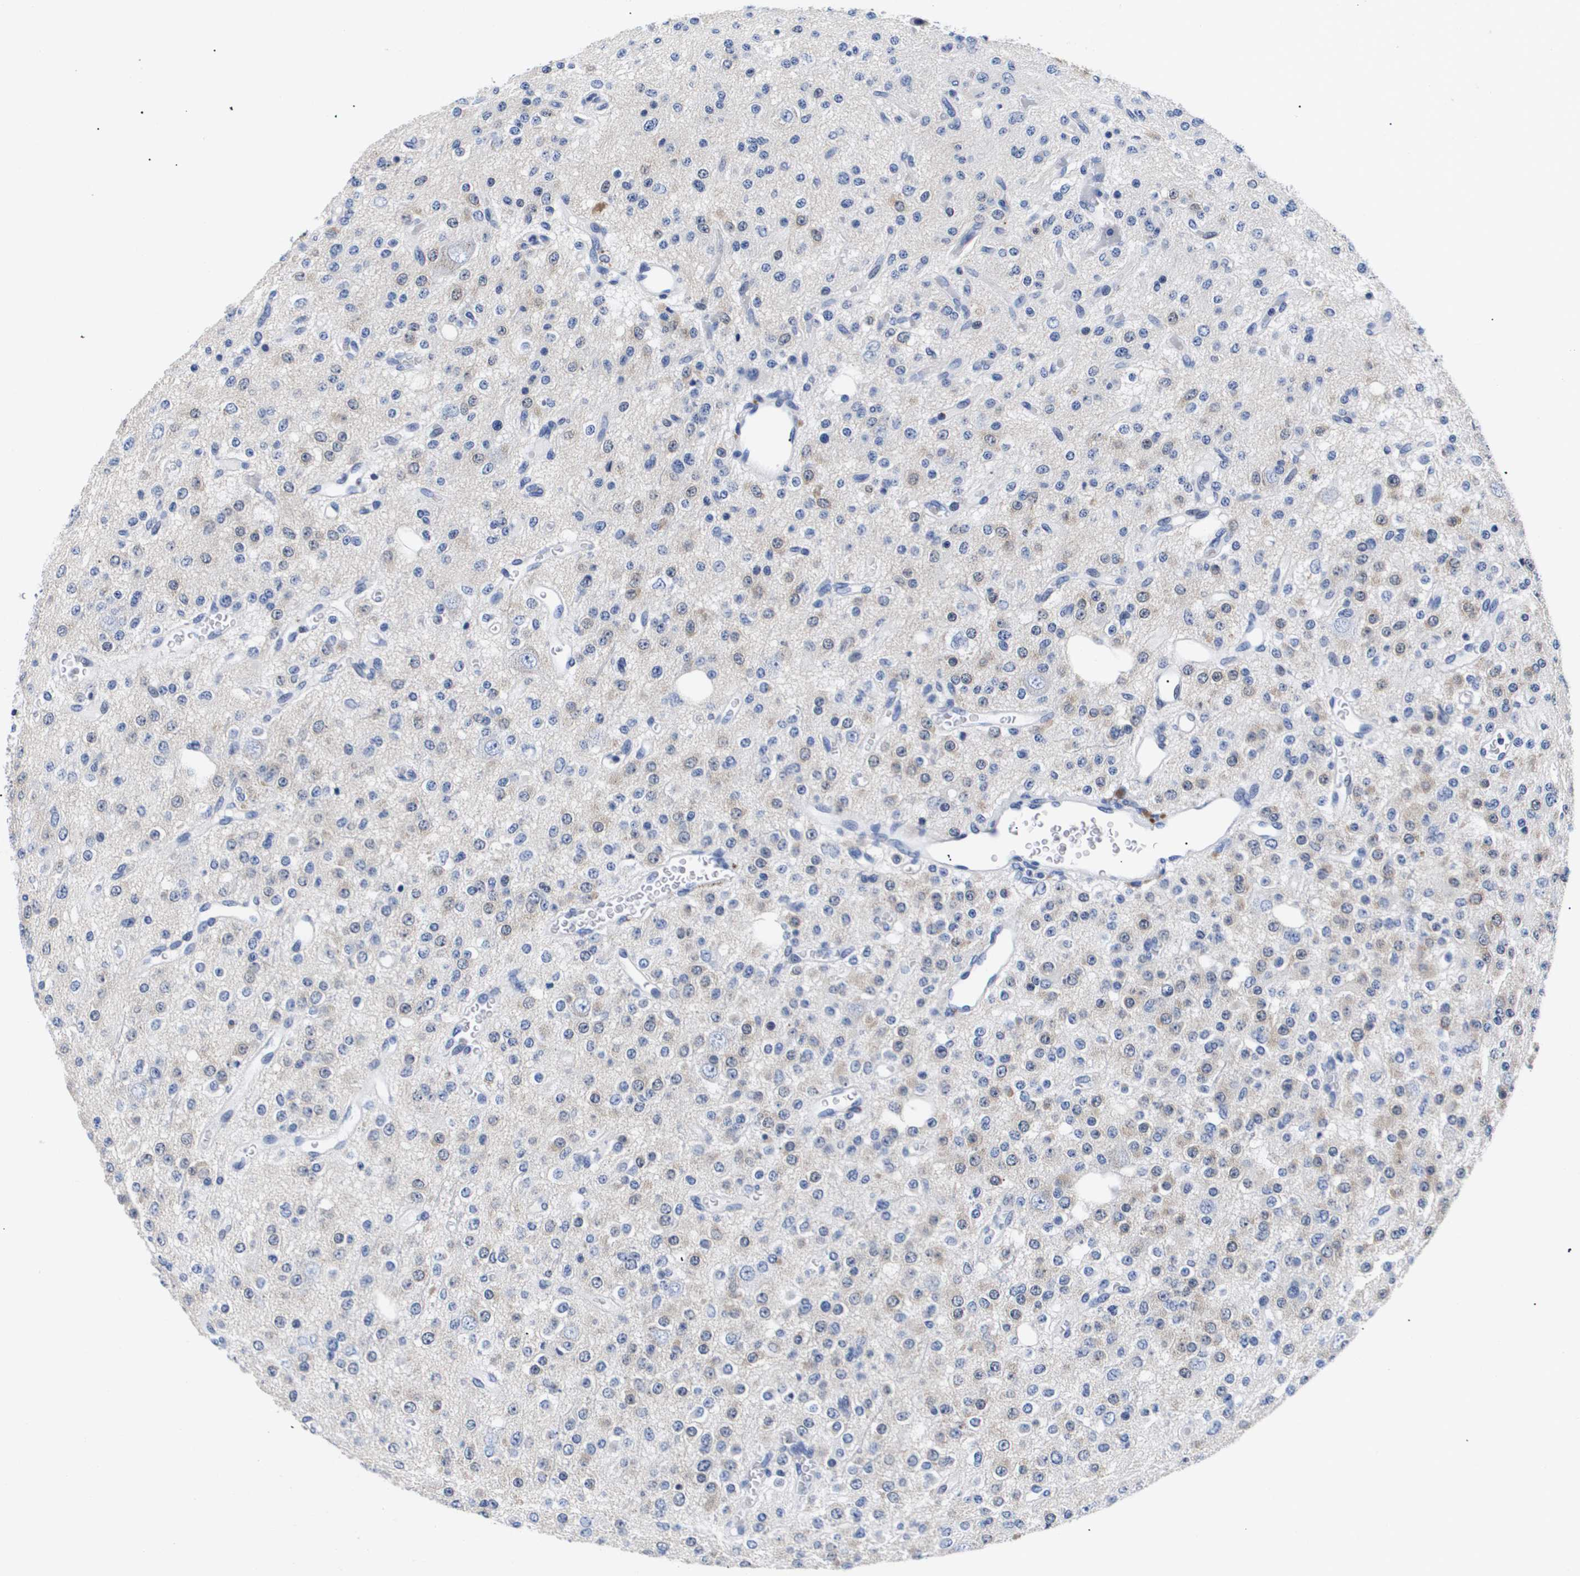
{"staining": {"intensity": "weak", "quantity": "<25%", "location": "cytoplasmic/membranous"}, "tissue": "glioma", "cell_type": "Tumor cells", "image_type": "cancer", "snomed": [{"axis": "morphology", "description": "Glioma, malignant, Low grade"}, {"axis": "topography", "description": "Brain"}], "caption": "High magnification brightfield microscopy of glioma stained with DAB (3,3'-diaminobenzidine) (brown) and counterstained with hematoxylin (blue): tumor cells show no significant positivity. (Stains: DAB immunohistochemistry (IHC) with hematoxylin counter stain, Microscopy: brightfield microscopy at high magnification).", "gene": "SHD", "patient": {"sex": "male", "age": 38}}